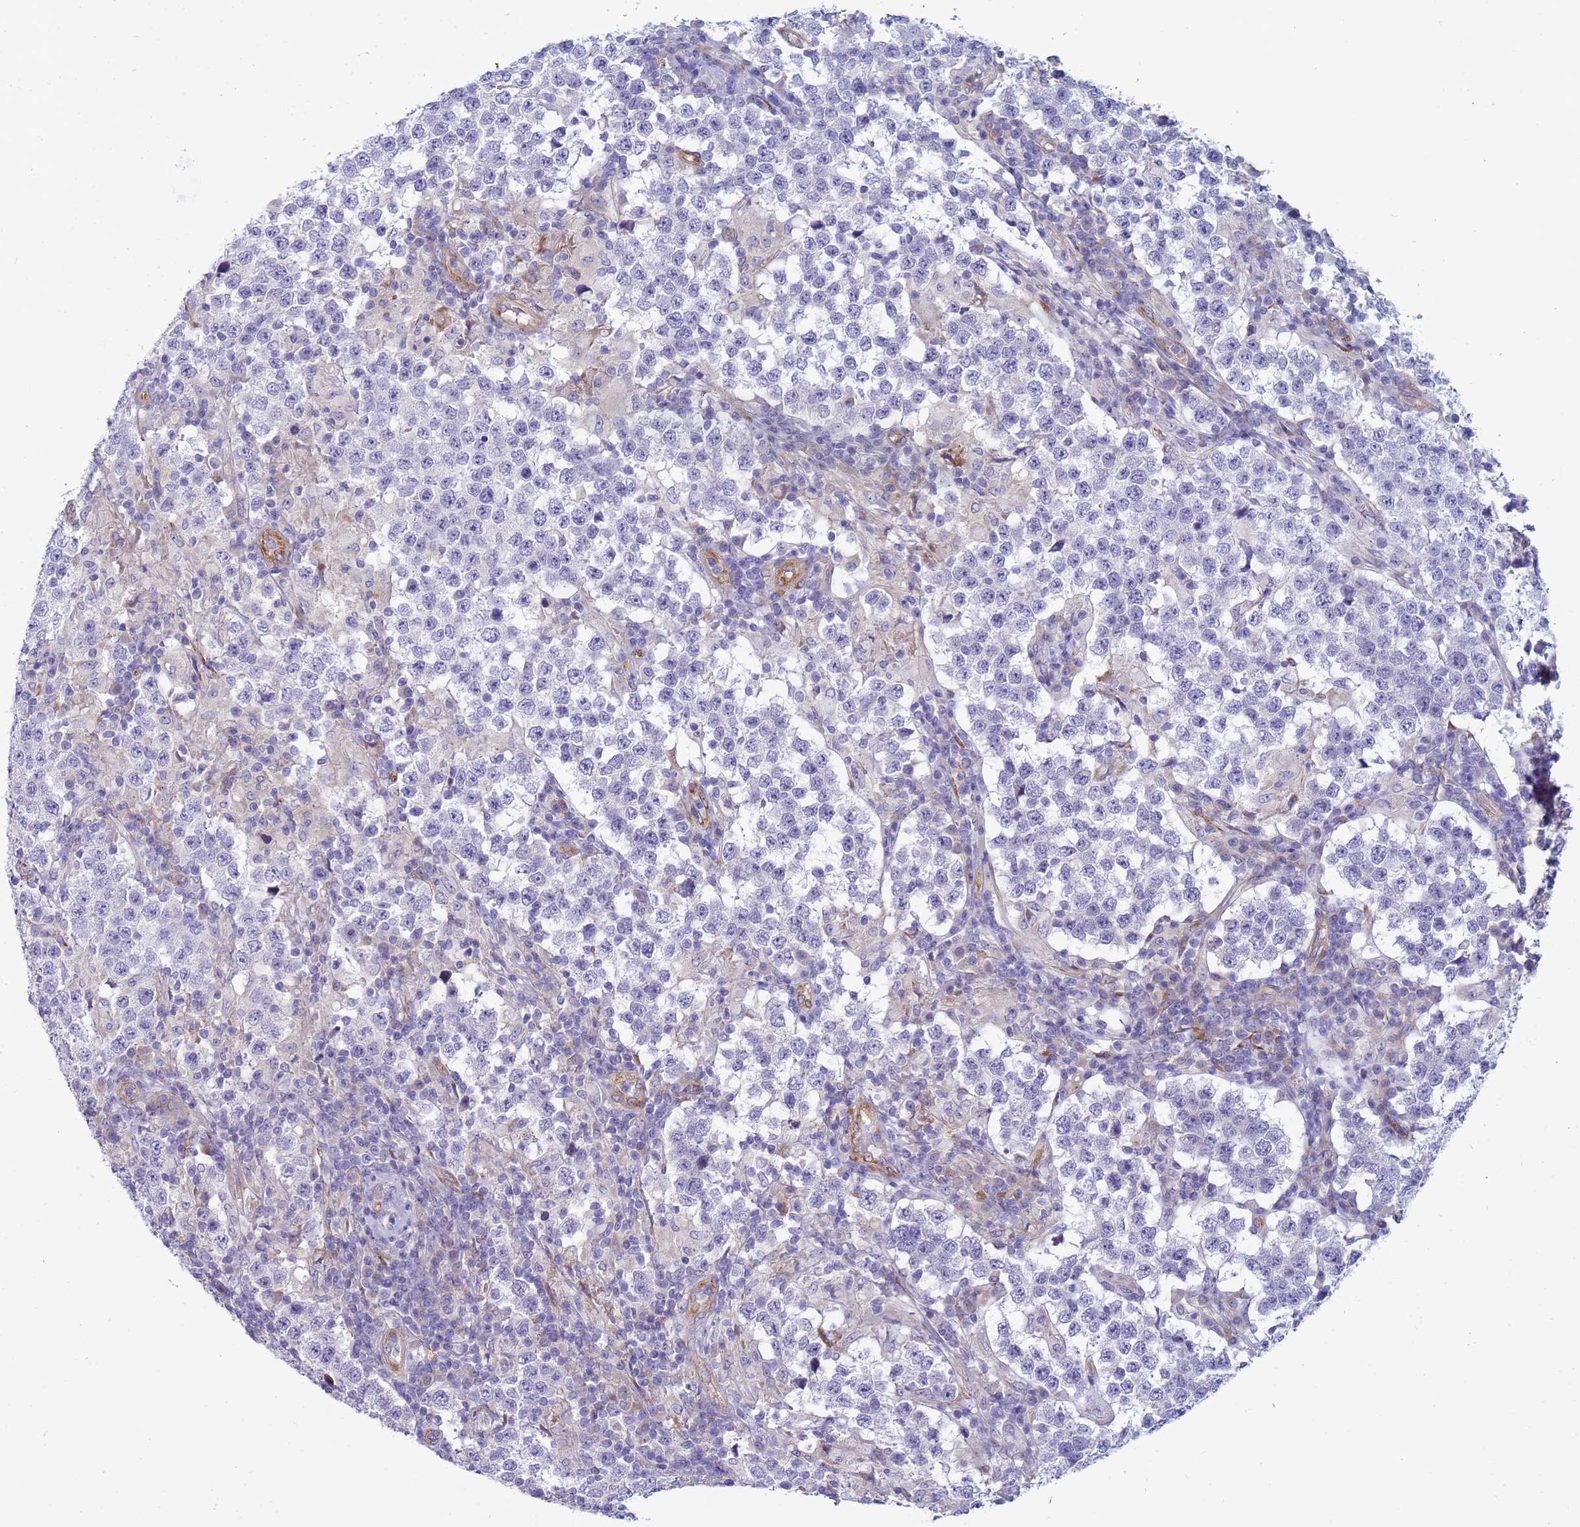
{"staining": {"intensity": "negative", "quantity": "none", "location": "none"}, "tissue": "testis cancer", "cell_type": "Tumor cells", "image_type": "cancer", "snomed": [{"axis": "morphology", "description": "Seminoma, NOS"}, {"axis": "morphology", "description": "Carcinoma, Embryonal, NOS"}, {"axis": "topography", "description": "Testis"}], "caption": "There is no significant positivity in tumor cells of testis cancer (seminoma).", "gene": "TRPC6", "patient": {"sex": "male", "age": 41}}